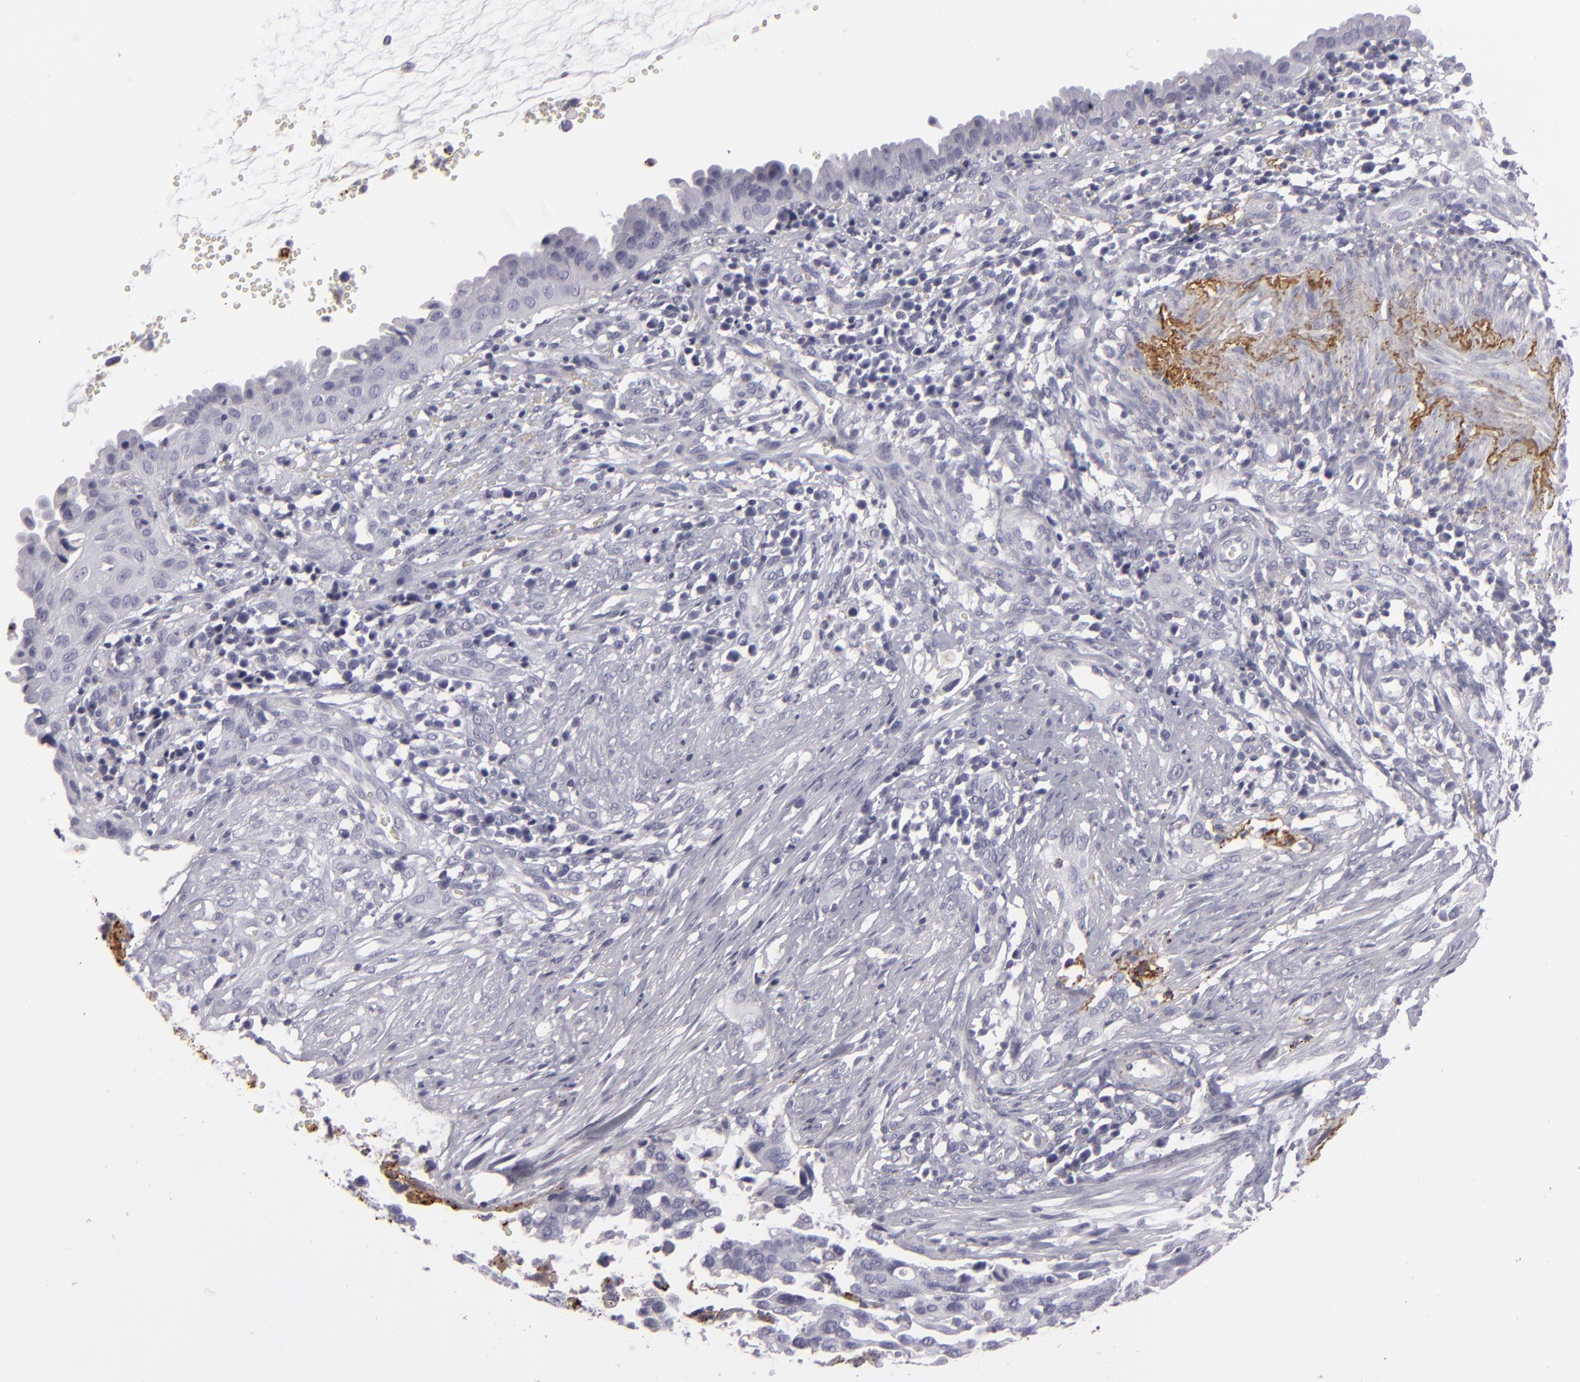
{"staining": {"intensity": "negative", "quantity": "none", "location": "none"}, "tissue": "cervical cancer", "cell_type": "Tumor cells", "image_type": "cancer", "snomed": [{"axis": "morphology", "description": "Normal tissue, NOS"}, {"axis": "morphology", "description": "Squamous cell carcinoma, NOS"}, {"axis": "topography", "description": "Cervix"}], "caption": "High power microscopy histopathology image of an IHC micrograph of squamous cell carcinoma (cervical), revealing no significant expression in tumor cells.", "gene": "C9", "patient": {"sex": "female", "age": 45}}